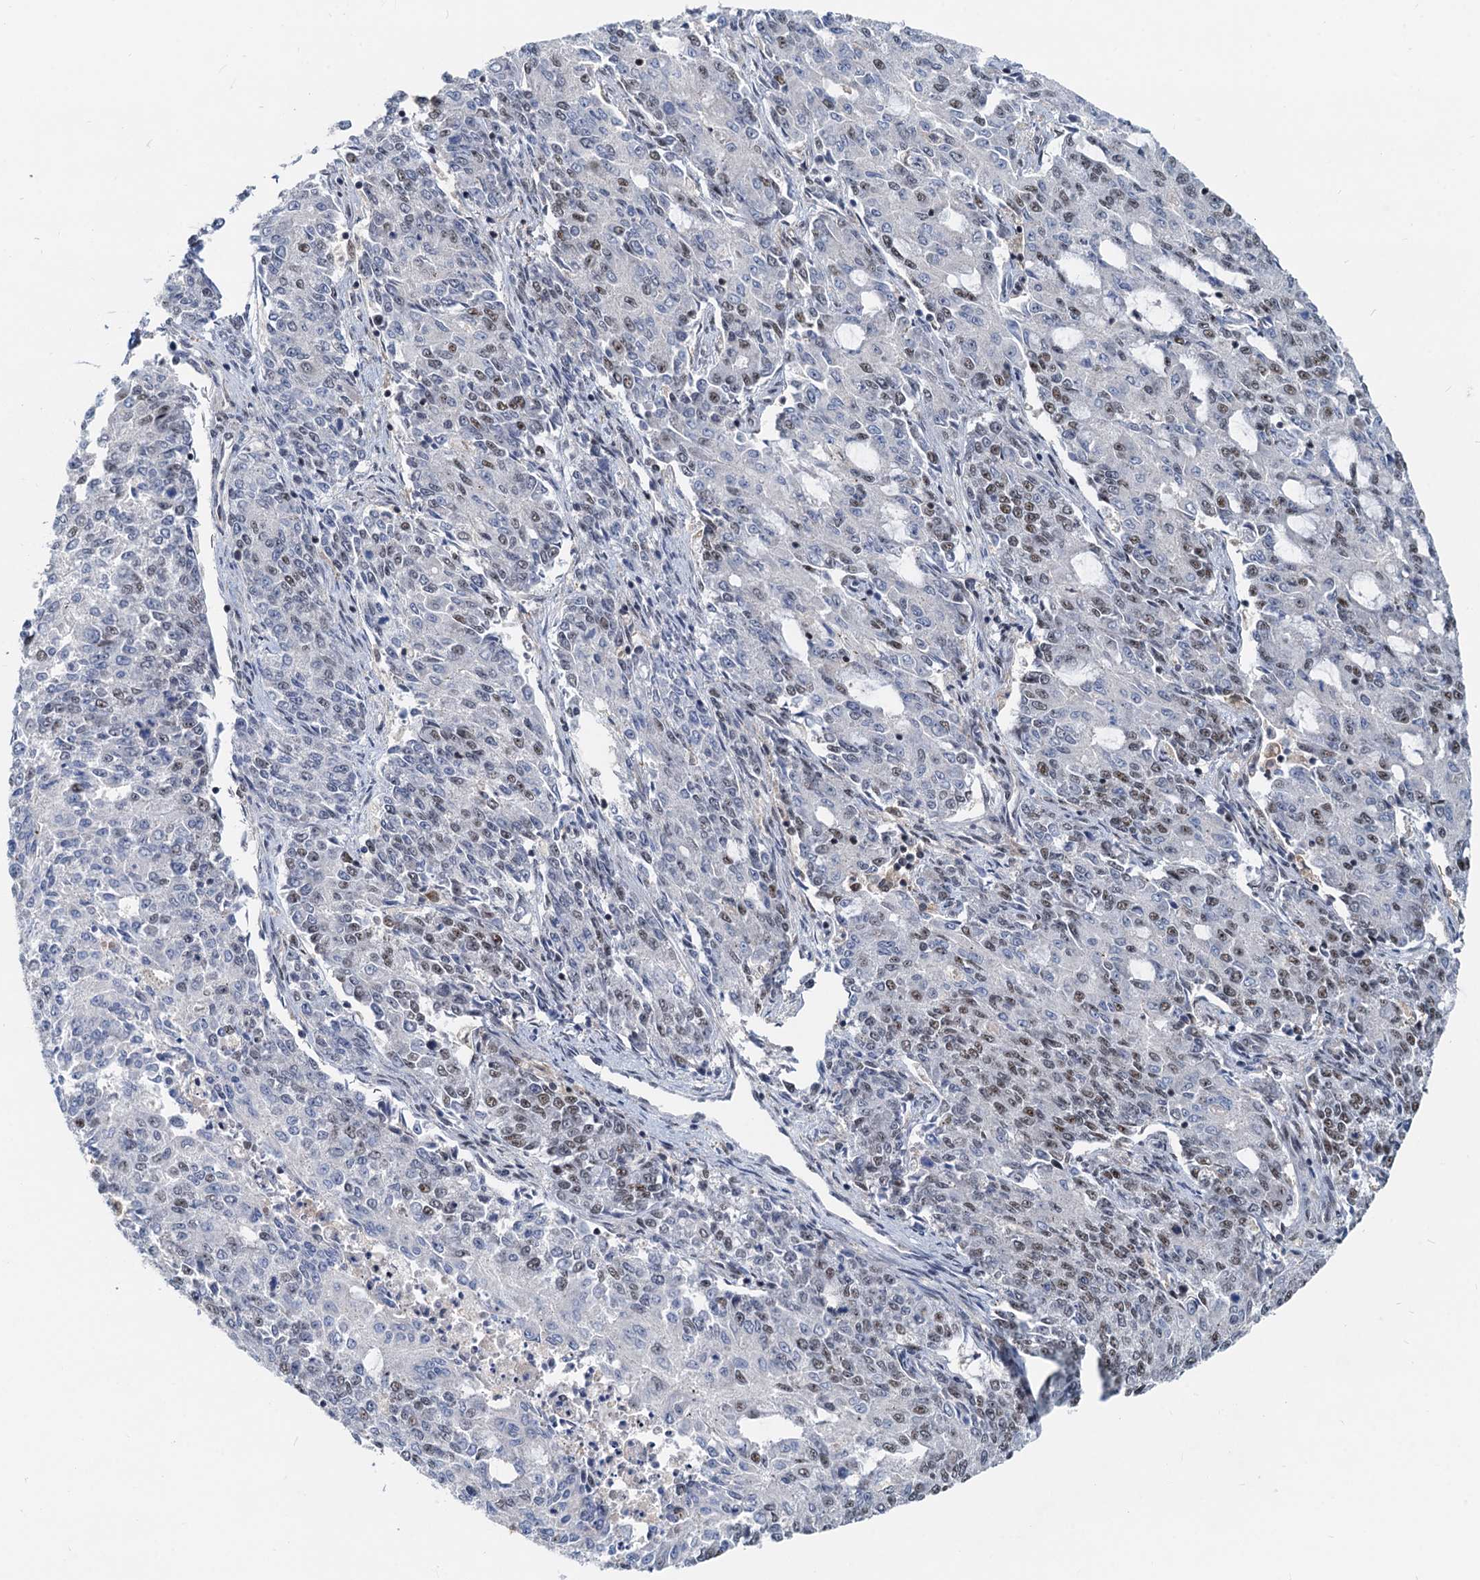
{"staining": {"intensity": "moderate", "quantity": "25%-75%", "location": "nuclear"}, "tissue": "endometrial cancer", "cell_type": "Tumor cells", "image_type": "cancer", "snomed": [{"axis": "morphology", "description": "Adenocarcinoma, NOS"}, {"axis": "topography", "description": "Endometrium"}], "caption": "About 25%-75% of tumor cells in human endometrial cancer (adenocarcinoma) display moderate nuclear protein expression as visualized by brown immunohistochemical staining.", "gene": "RBM26", "patient": {"sex": "female", "age": 50}}